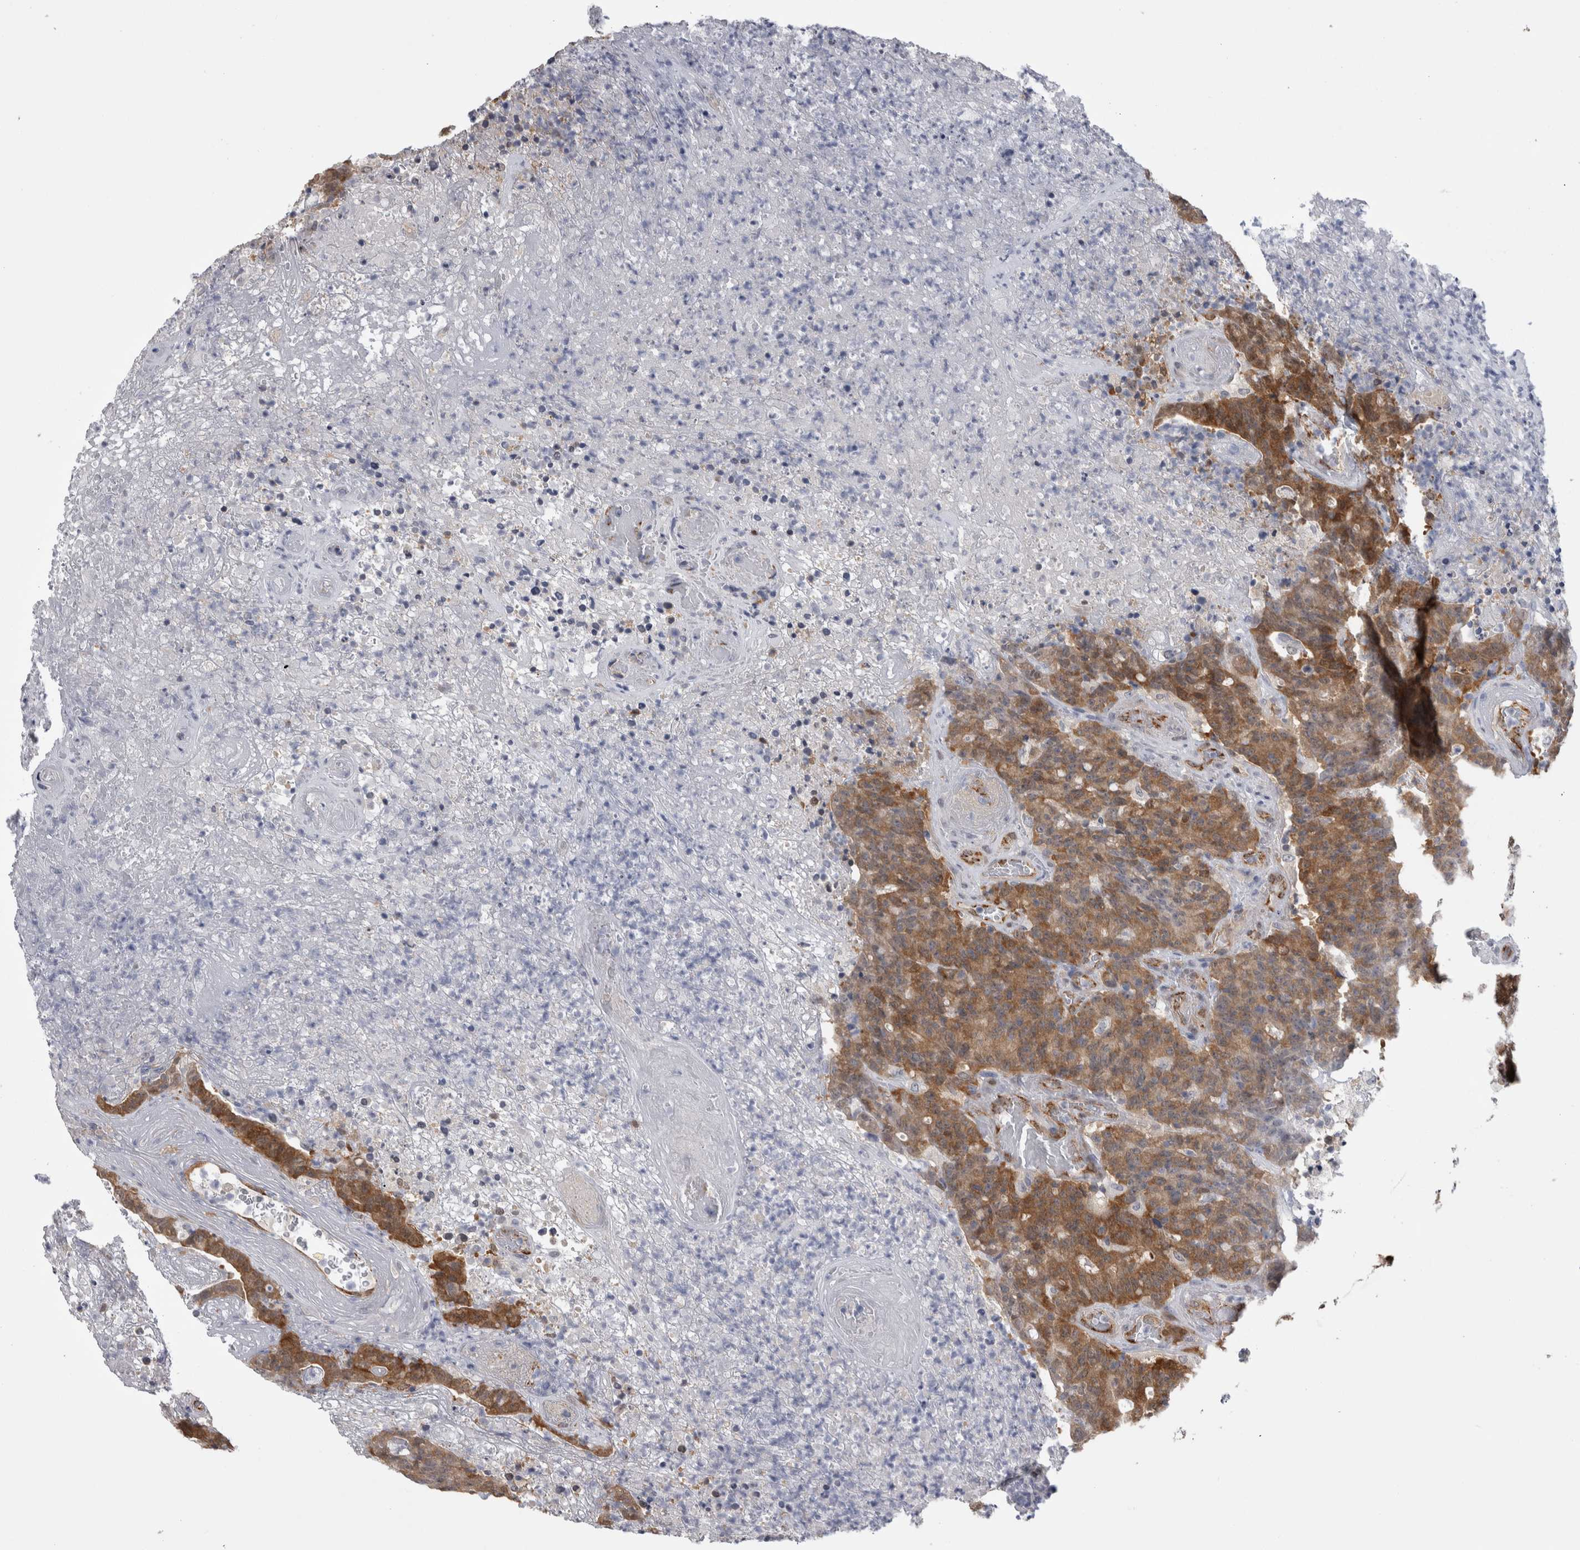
{"staining": {"intensity": "moderate", "quantity": ">75%", "location": "cytoplasmic/membranous"}, "tissue": "colorectal cancer", "cell_type": "Tumor cells", "image_type": "cancer", "snomed": [{"axis": "morphology", "description": "Normal tissue, NOS"}, {"axis": "morphology", "description": "Adenocarcinoma, NOS"}, {"axis": "topography", "description": "Colon"}], "caption": "There is medium levels of moderate cytoplasmic/membranous staining in tumor cells of adenocarcinoma (colorectal), as demonstrated by immunohistochemical staining (brown color).", "gene": "ACOT7", "patient": {"sex": "female", "age": 75}}